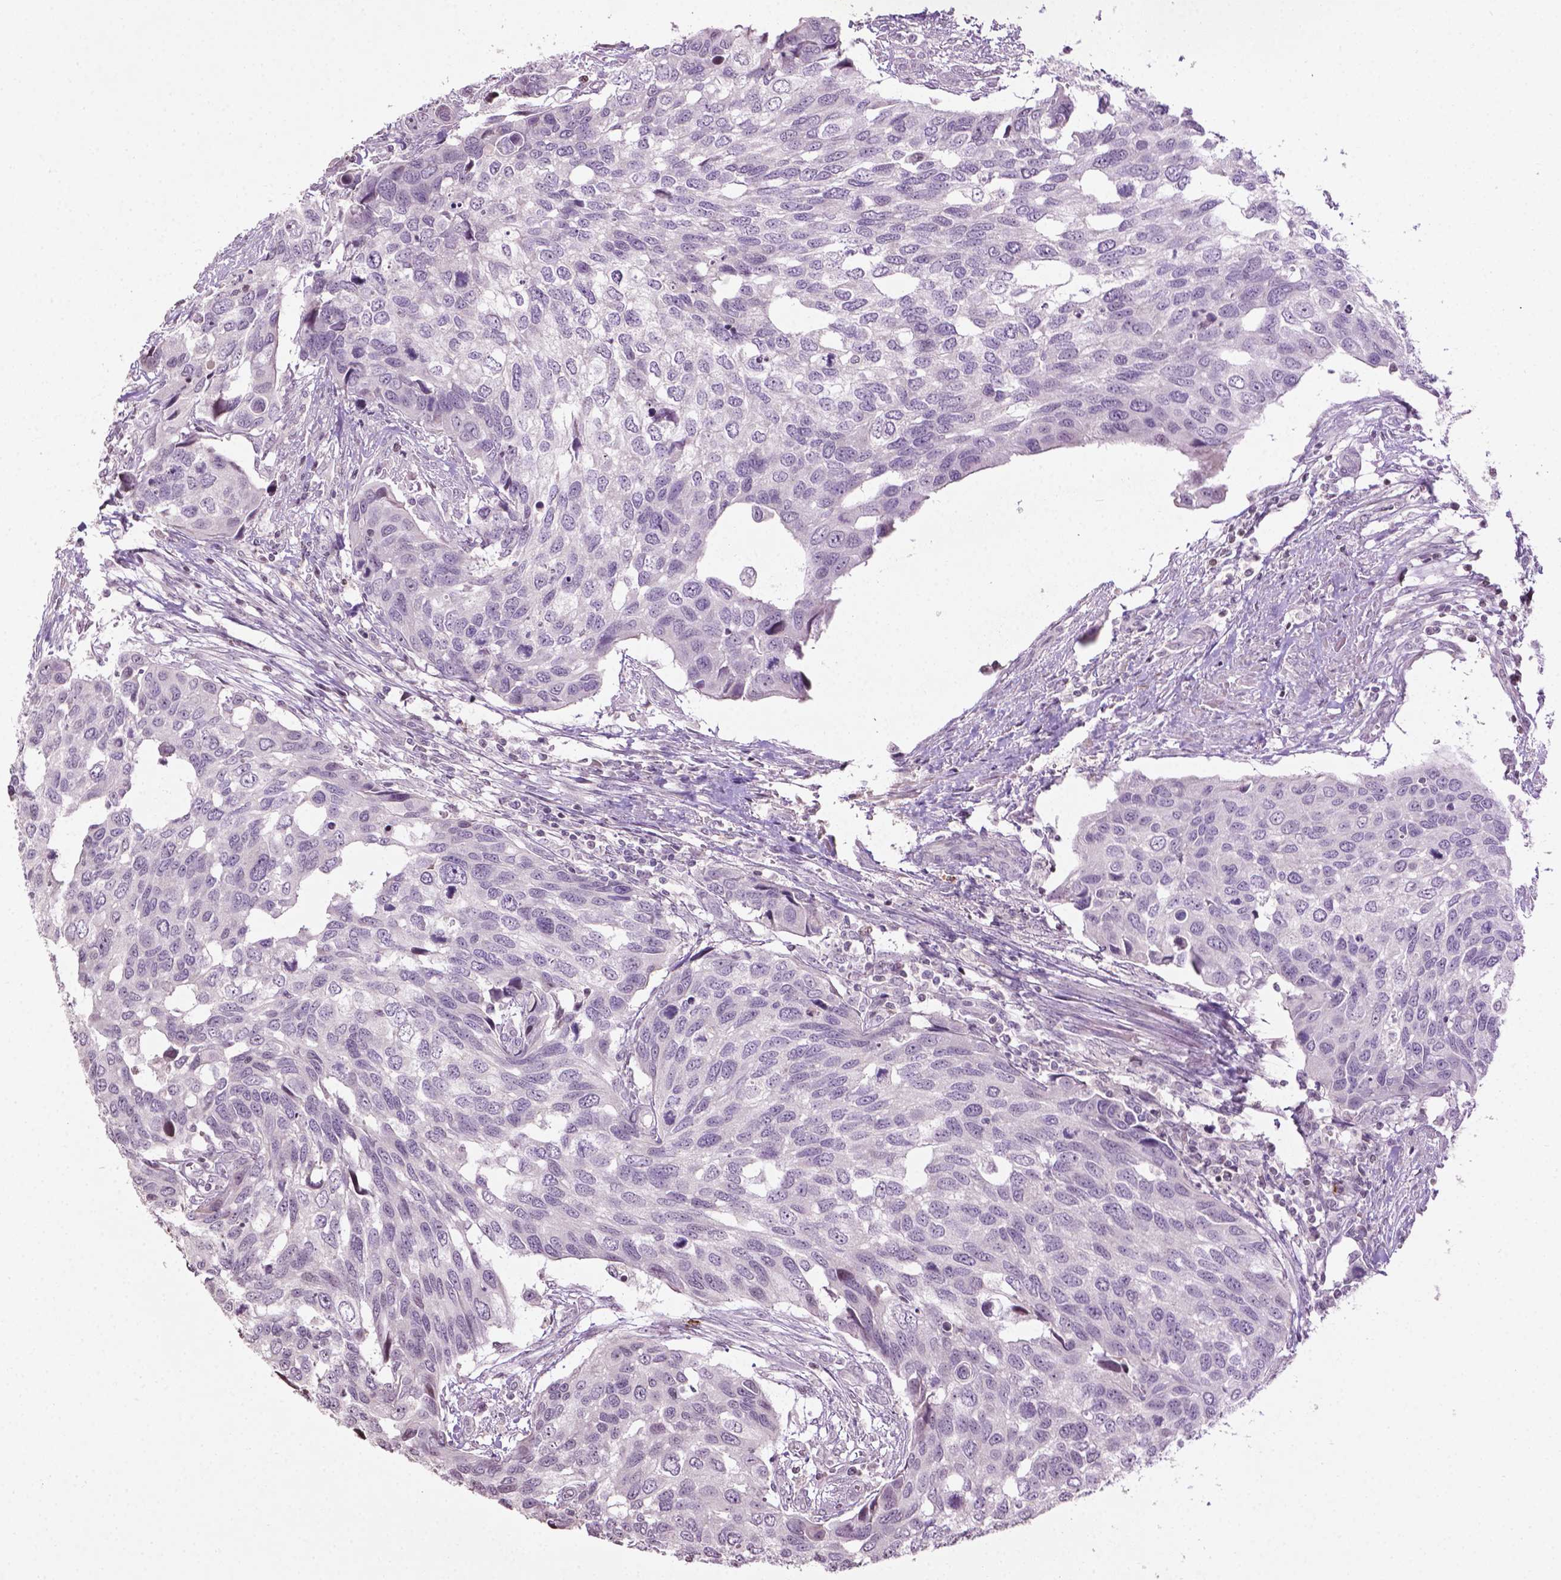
{"staining": {"intensity": "negative", "quantity": "none", "location": "none"}, "tissue": "urothelial cancer", "cell_type": "Tumor cells", "image_type": "cancer", "snomed": [{"axis": "morphology", "description": "Urothelial carcinoma, High grade"}, {"axis": "topography", "description": "Urinary bladder"}], "caption": "Immunohistochemistry of human urothelial cancer reveals no staining in tumor cells. (Immunohistochemistry (ihc), brightfield microscopy, high magnification).", "gene": "NTNG2", "patient": {"sex": "male", "age": 60}}